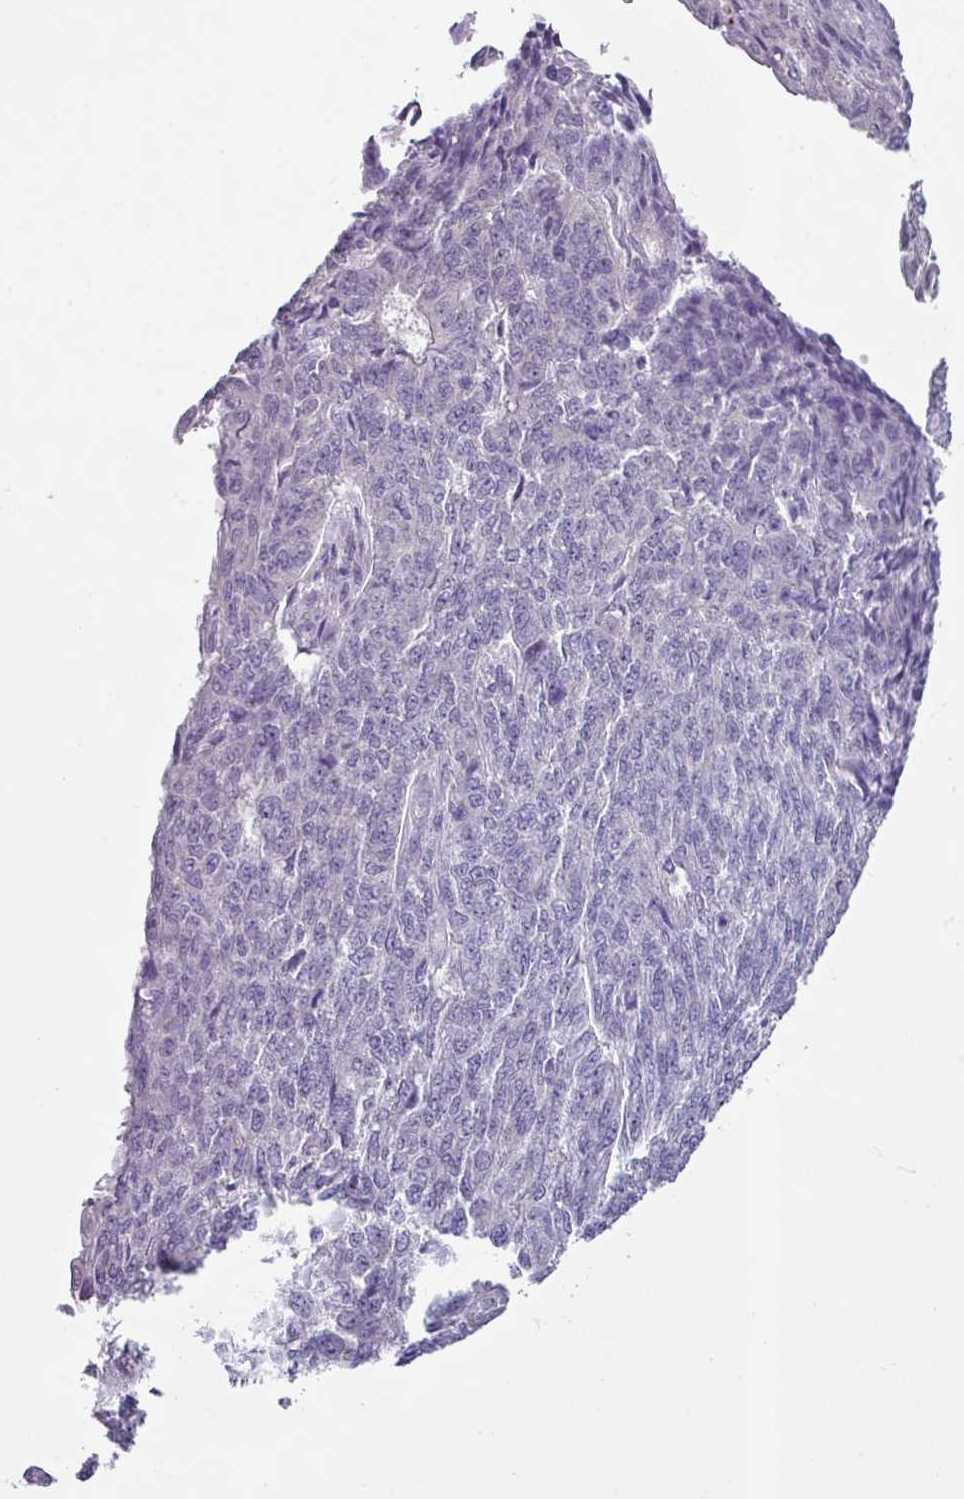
{"staining": {"intensity": "negative", "quantity": "none", "location": "none"}, "tissue": "endometrial cancer", "cell_type": "Tumor cells", "image_type": "cancer", "snomed": [{"axis": "morphology", "description": "Adenocarcinoma, NOS"}, {"axis": "topography", "description": "Endometrium"}], "caption": "Micrograph shows no protein expression in tumor cells of endometrial cancer (adenocarcinoma) tissue.", "gene": "TTLL12", "patient": {"sex": "female", "age": 32}}